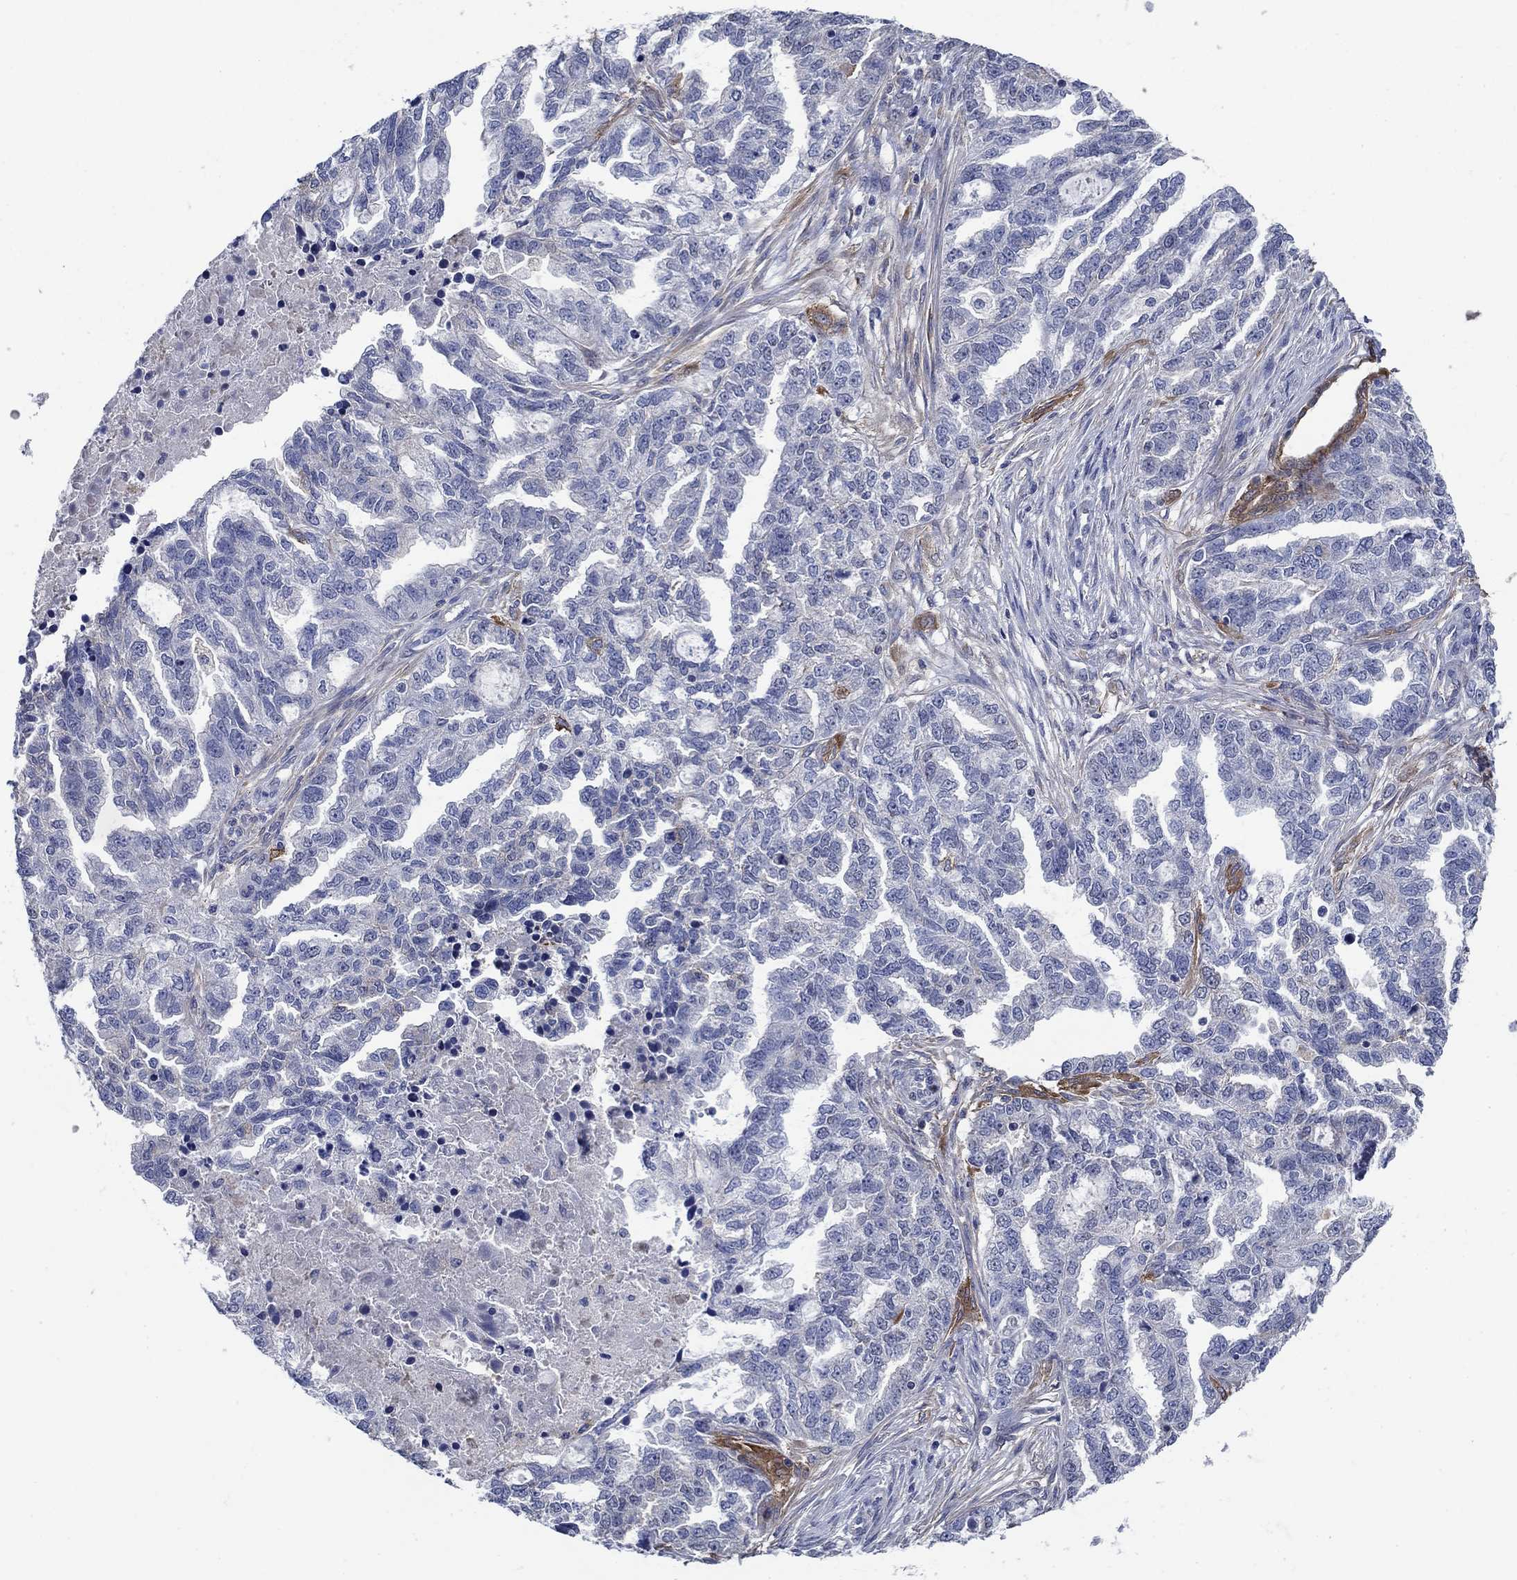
{"staining": {"intensity": "negative", "quantity": "none", "location": "none"}, "tissue": "ovarian cancer", "cell_type": "Tumor cells", "image_type": "cancer", "snomed": [{"axis": "morphology", "description": "Cystadenocarcinoma, serous, NOS"}, {"axis": "topography", "description": "Ovary"}], "caption": "Image shows no protein expression in tumor cells of ovarian cancer (serous cystadenocarcinoma) tissue.", "gene": "FLNC", "patient": {"sex": "female", "age": 51}}